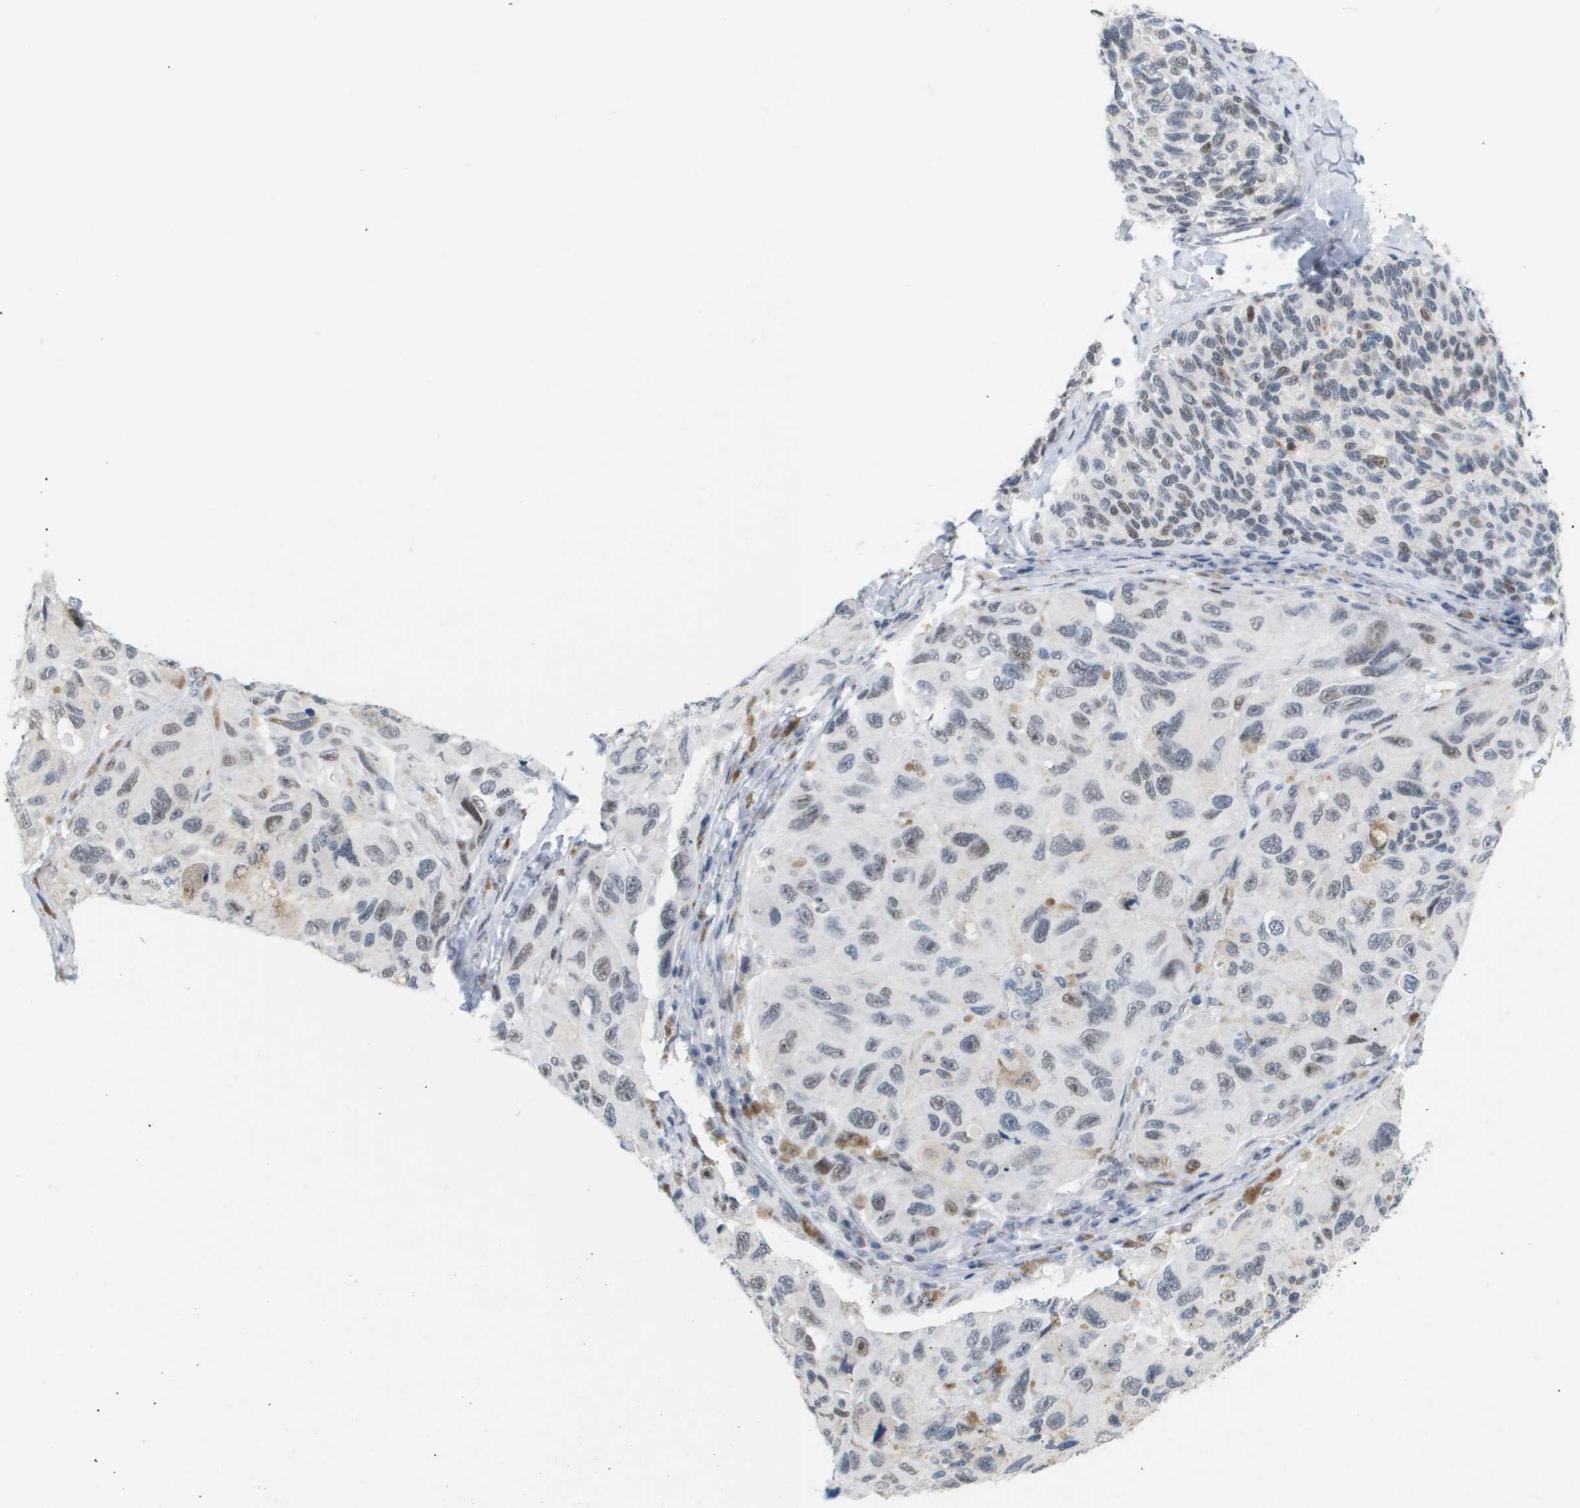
{"staining": {"intensity": "negative", "quantity": "none", "location": "none"}, "tissue": "melanoma", "cell_type": "Tumor cells", "image_type": "cancer", "snomed": [{"axis": "morphology", "description": "Malignant melanoma, NOS"}, {"axis": "topography", "description": "Skin"}], "caption": "A photomicrograph of human melanoma is negative for staining in tumor cells. (DAB (3,3'-diaminobenzidine) immunohistochemistry (IHC), high magnification).", "gene": "PPARD", "patient": {"sex": "female", "age": 73}}